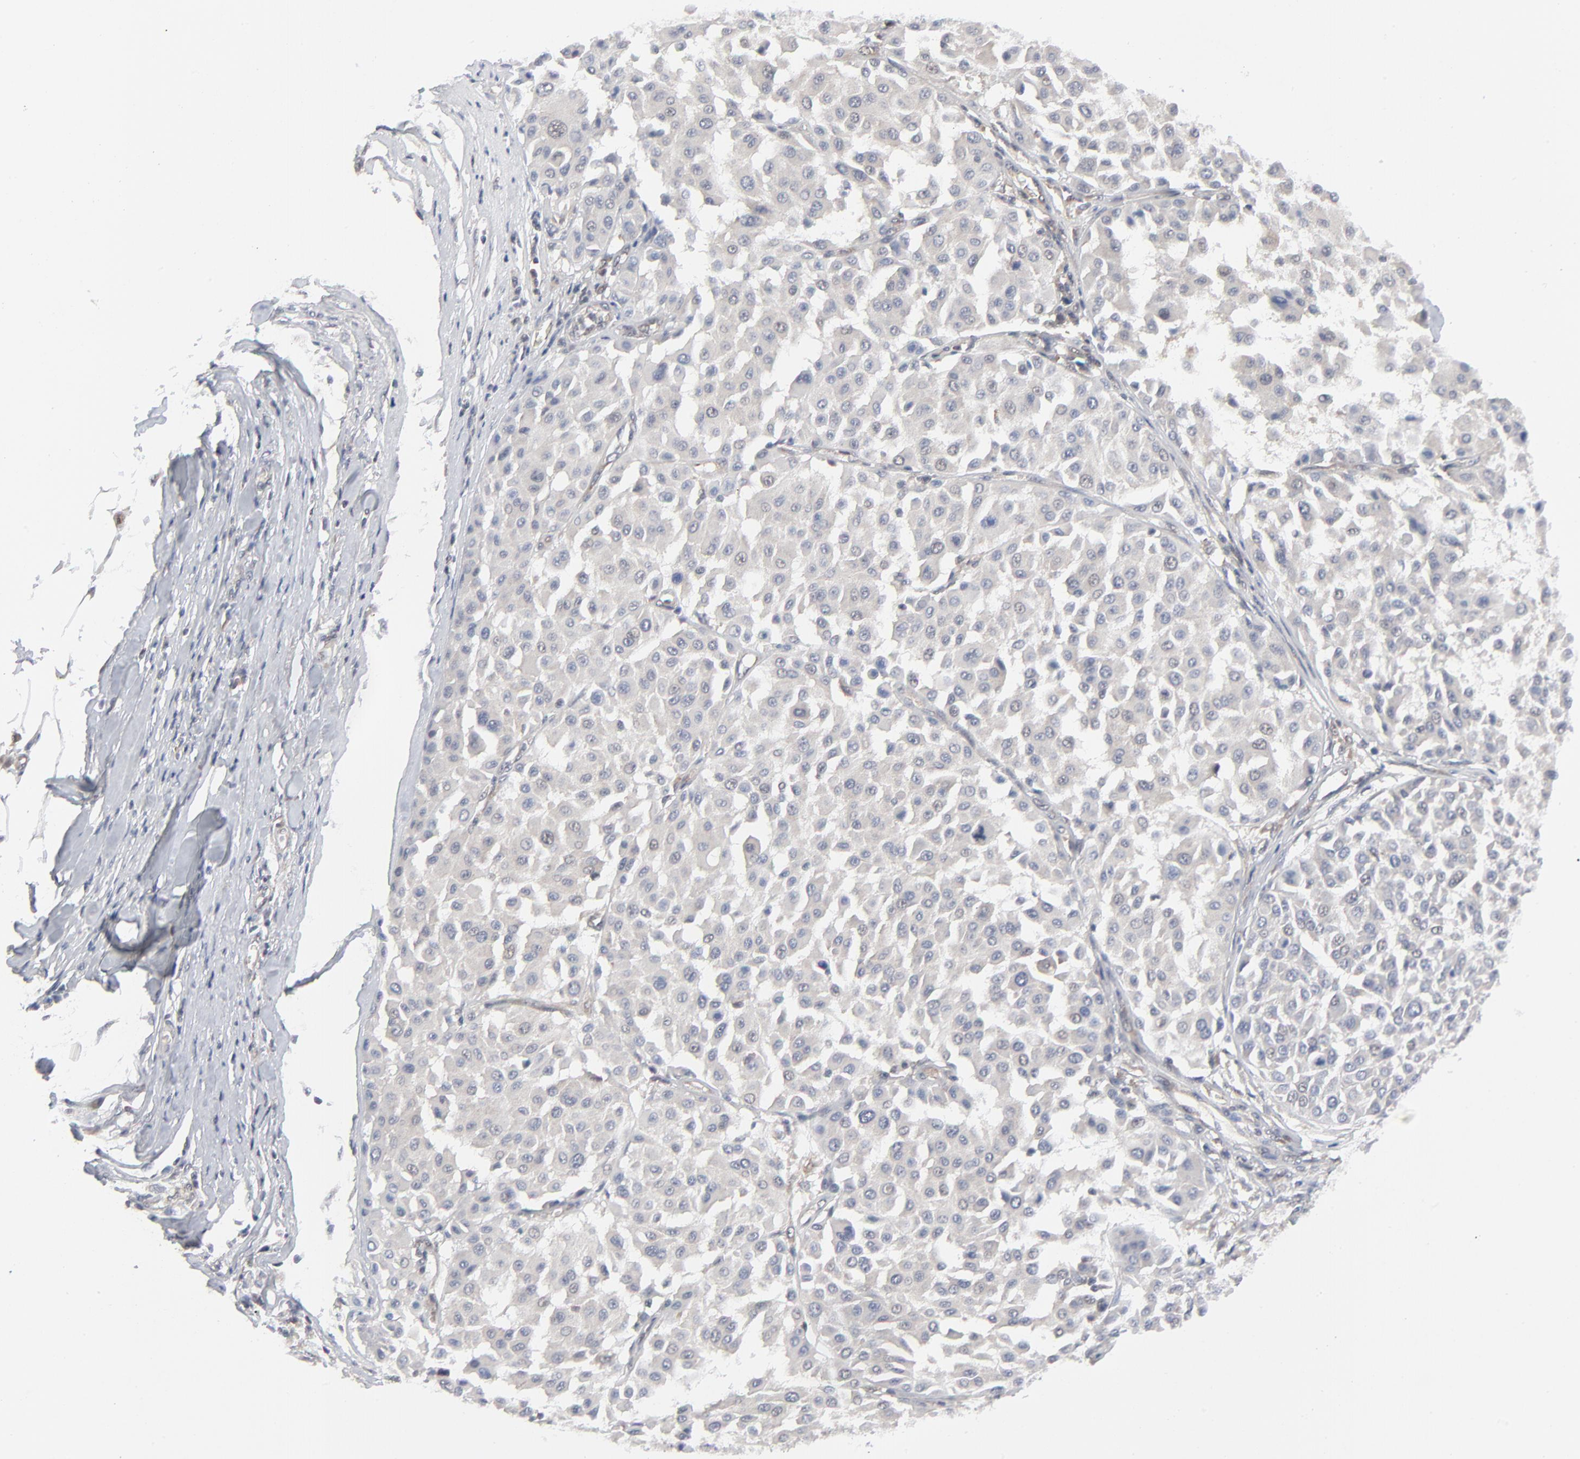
{"staining": {"intensity": "weak", "quantity": "<25%", "location": "cytoplasmic/membranous"}, "tissue": "melanoma", "cell_type": "Tumor cells", "image_type": "cancer", "snomed": [{"axis": "morphology", "description": "Malignant melanoma, Metastatic site"}, {"axis": "topography", "description": "Soft tissue"}], "caption": "The IHC micrograph has no significant expression in tumor cells of malignant melanoma (metastatic site) tissue.", "gene": "RPS6KB1", "patient": {"sex": "male", "age": 41}}